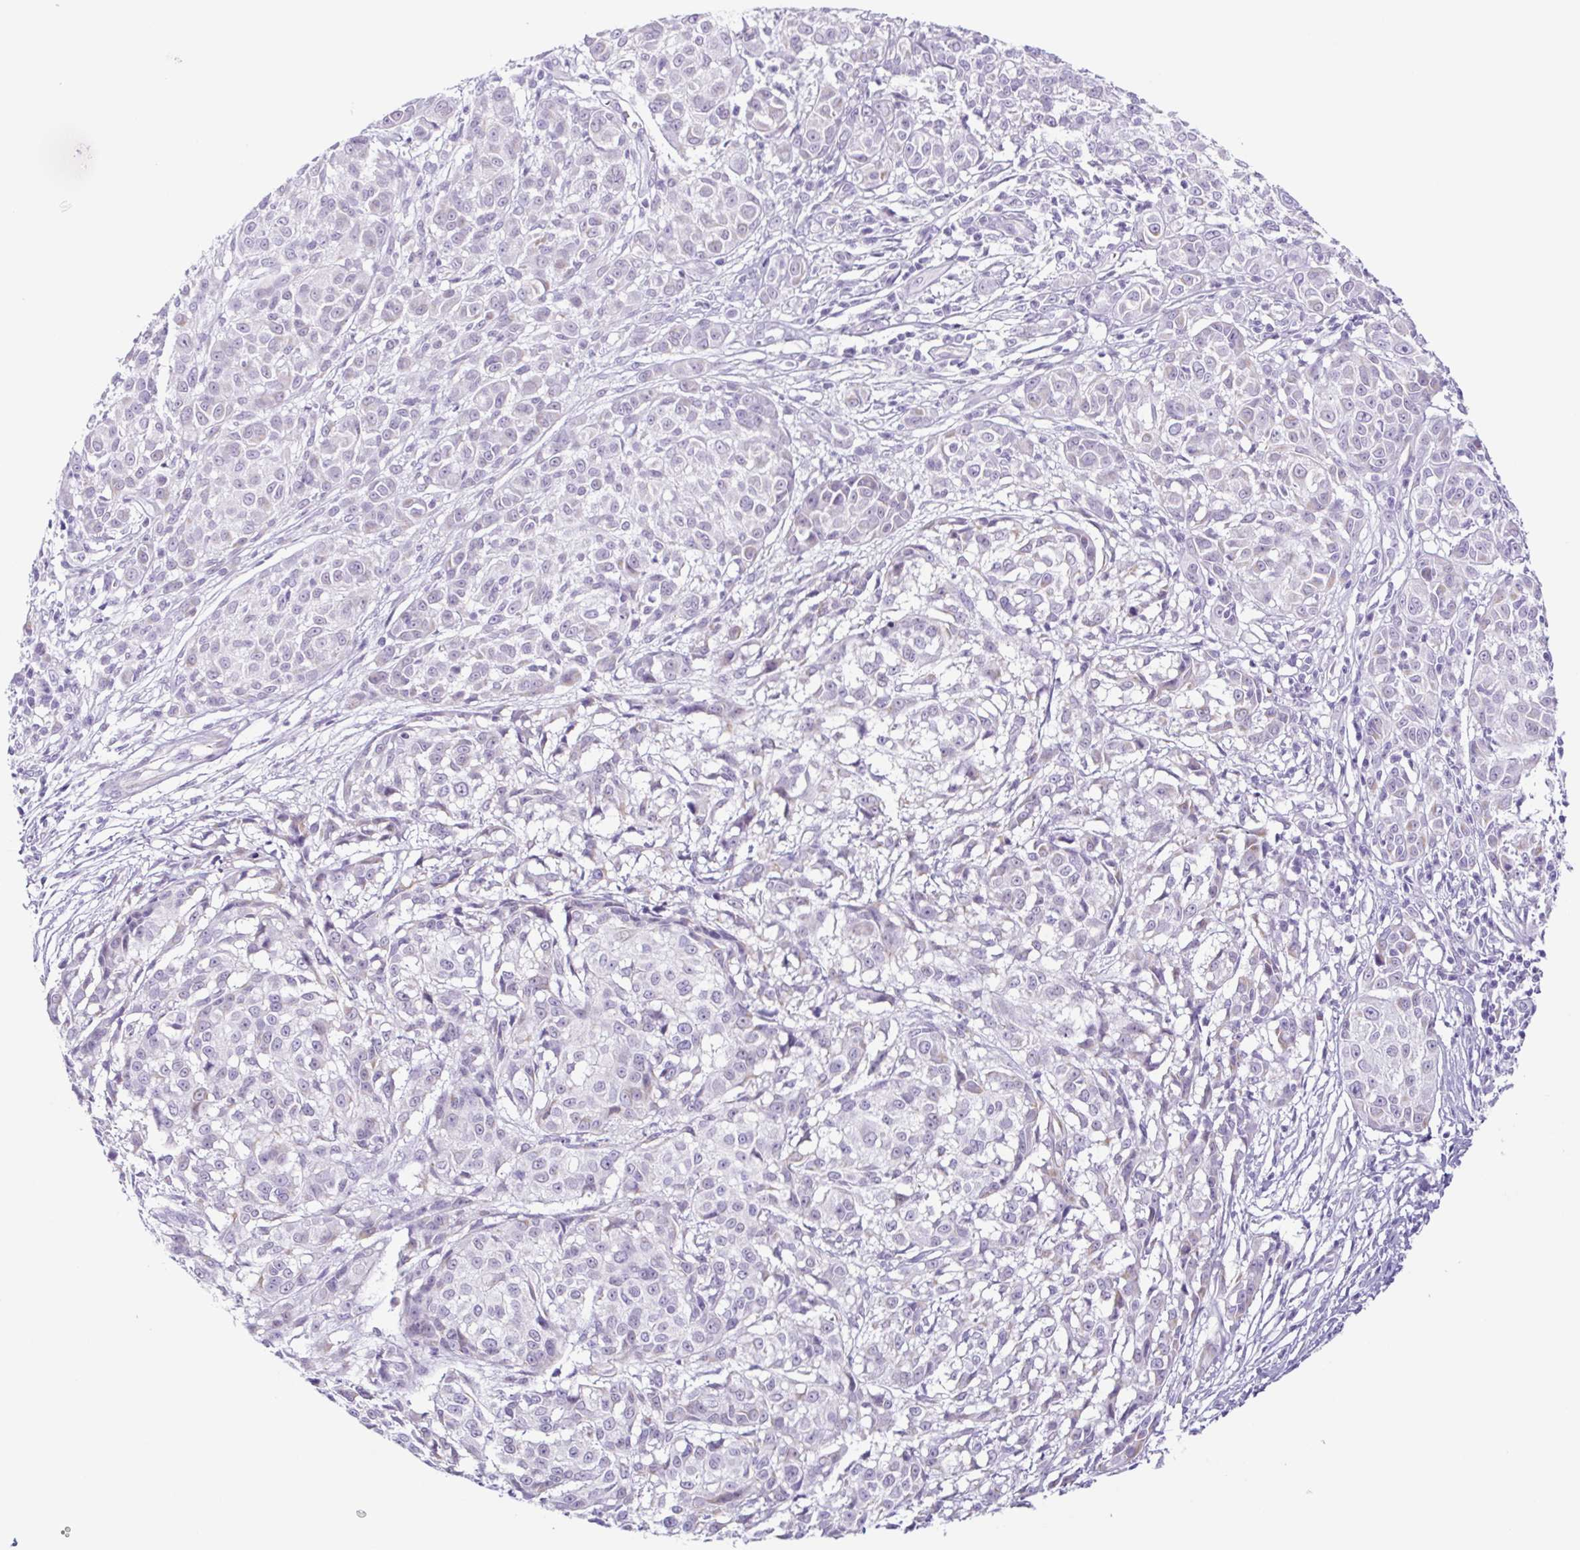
{"staining": {"intensity": "negative", "quantity": "none", "location": "none"}, "tissue": "melanoma", "cell_type": "Tumor cells", "image_type": "cancer", "snomed": [{"axis": "morphology", "description": "Malignant melanoma, NOS"}, {"axis": "topography", "description": "Skin"}], "caption": "The immunohistochemistry (IHC) photomicrograph has no significant staining in tumor cells of melanoma tissue.", "gene": "CYP21A2", "patient": {"sex": "male", "age": 48}}